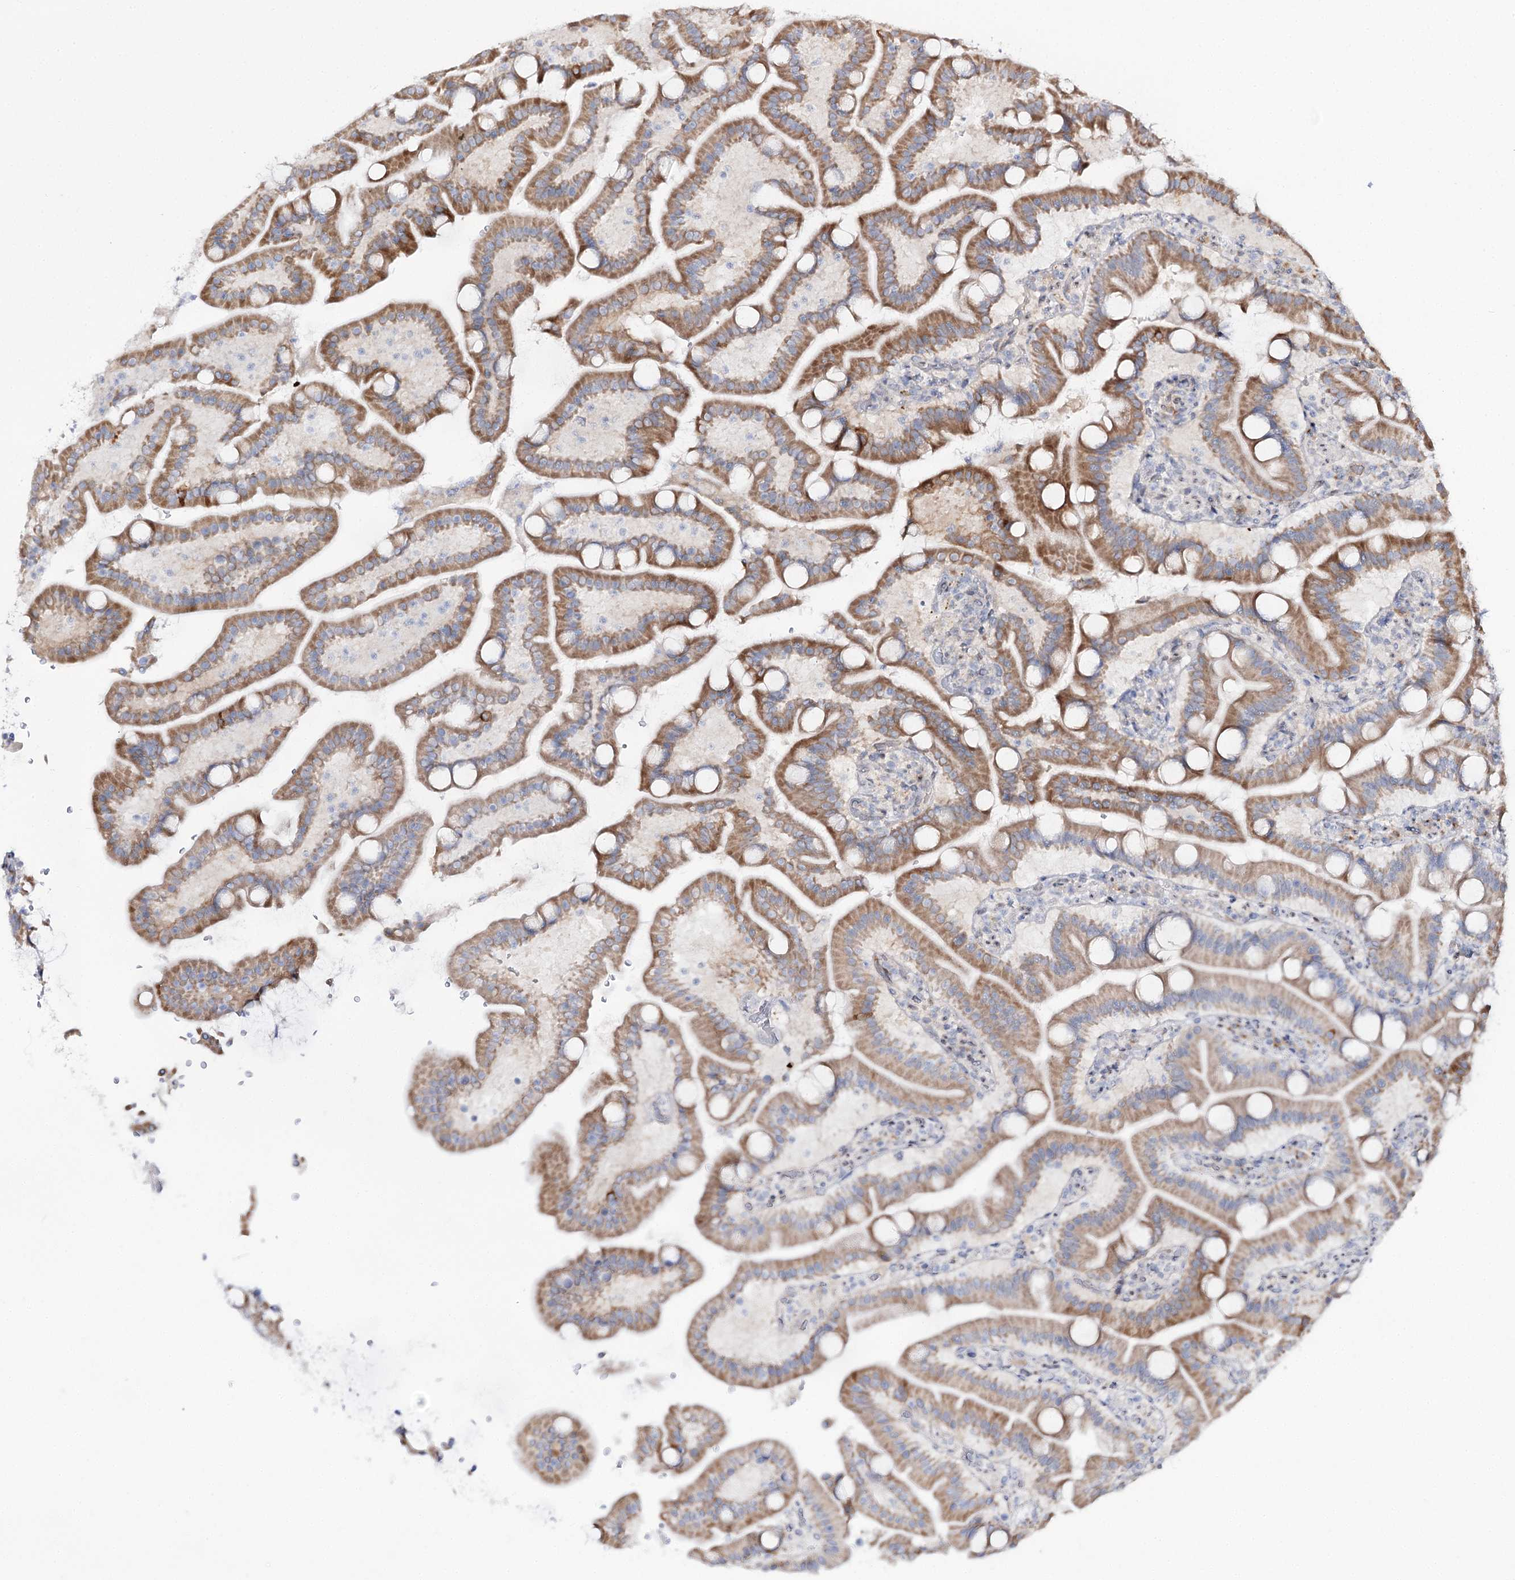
{"staining": {"intensity": "moderate", "quantity": ">75%", "location": "cytoplasmic/membranous"}, "tissue": "duodenum", "cell_type": "Glandular cells", "image_type": "normal", "snomed": [{"axis": "morphology", "description": "Normal tissue, NOS"}, {"axis": "topography", "description": "Duodenum"}], "caption": "A high-resolution photomicrograph shows immunohistochemistry staining of unremarkable duodenum, which displays moderate cytoplasmic/membranous expression in approximately >75% of glandular cells.", "gene": "C11orf80", "patient": {"sex": "male", "age": 55}}